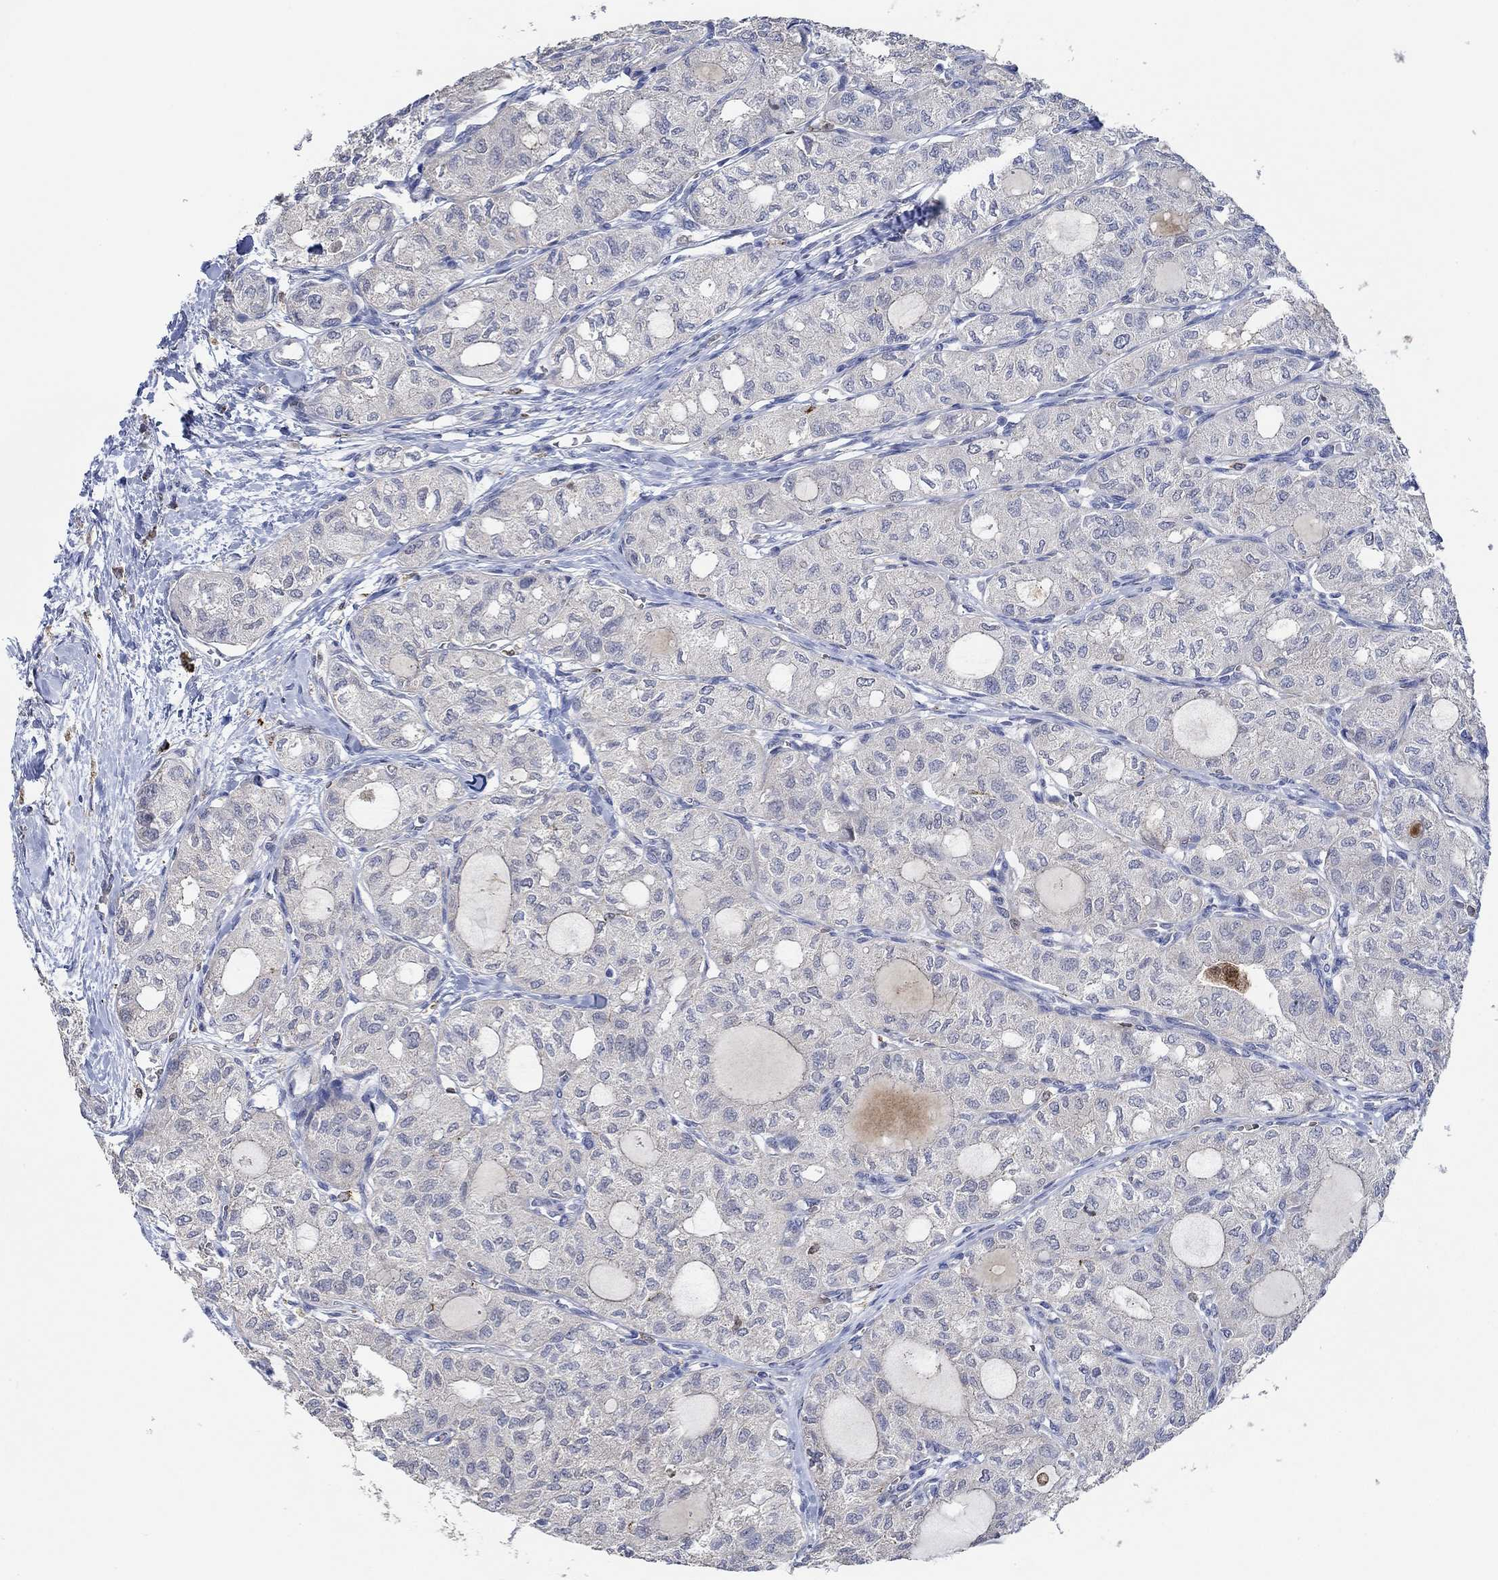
{"staining": {"intensity": "negative", "quantity": "none", "location": "none"}, "tissue": "thyroid cancer", "cell_type": "Tumor cells", "image_type": "cancer", "snomed": [{"axis": "morphology", "description": "Follicular adenoma carcinoma, NOS"}, {"axis": "topography", "description": "Thyroid gland"}], "caption": "Thyroid follicular adenoma carcinoma stained for a protein using immunohistochemistry exhibits no positivity tumor cells.", "gene": "MPP1", "patient": {"sex": "male", "age": 75}}